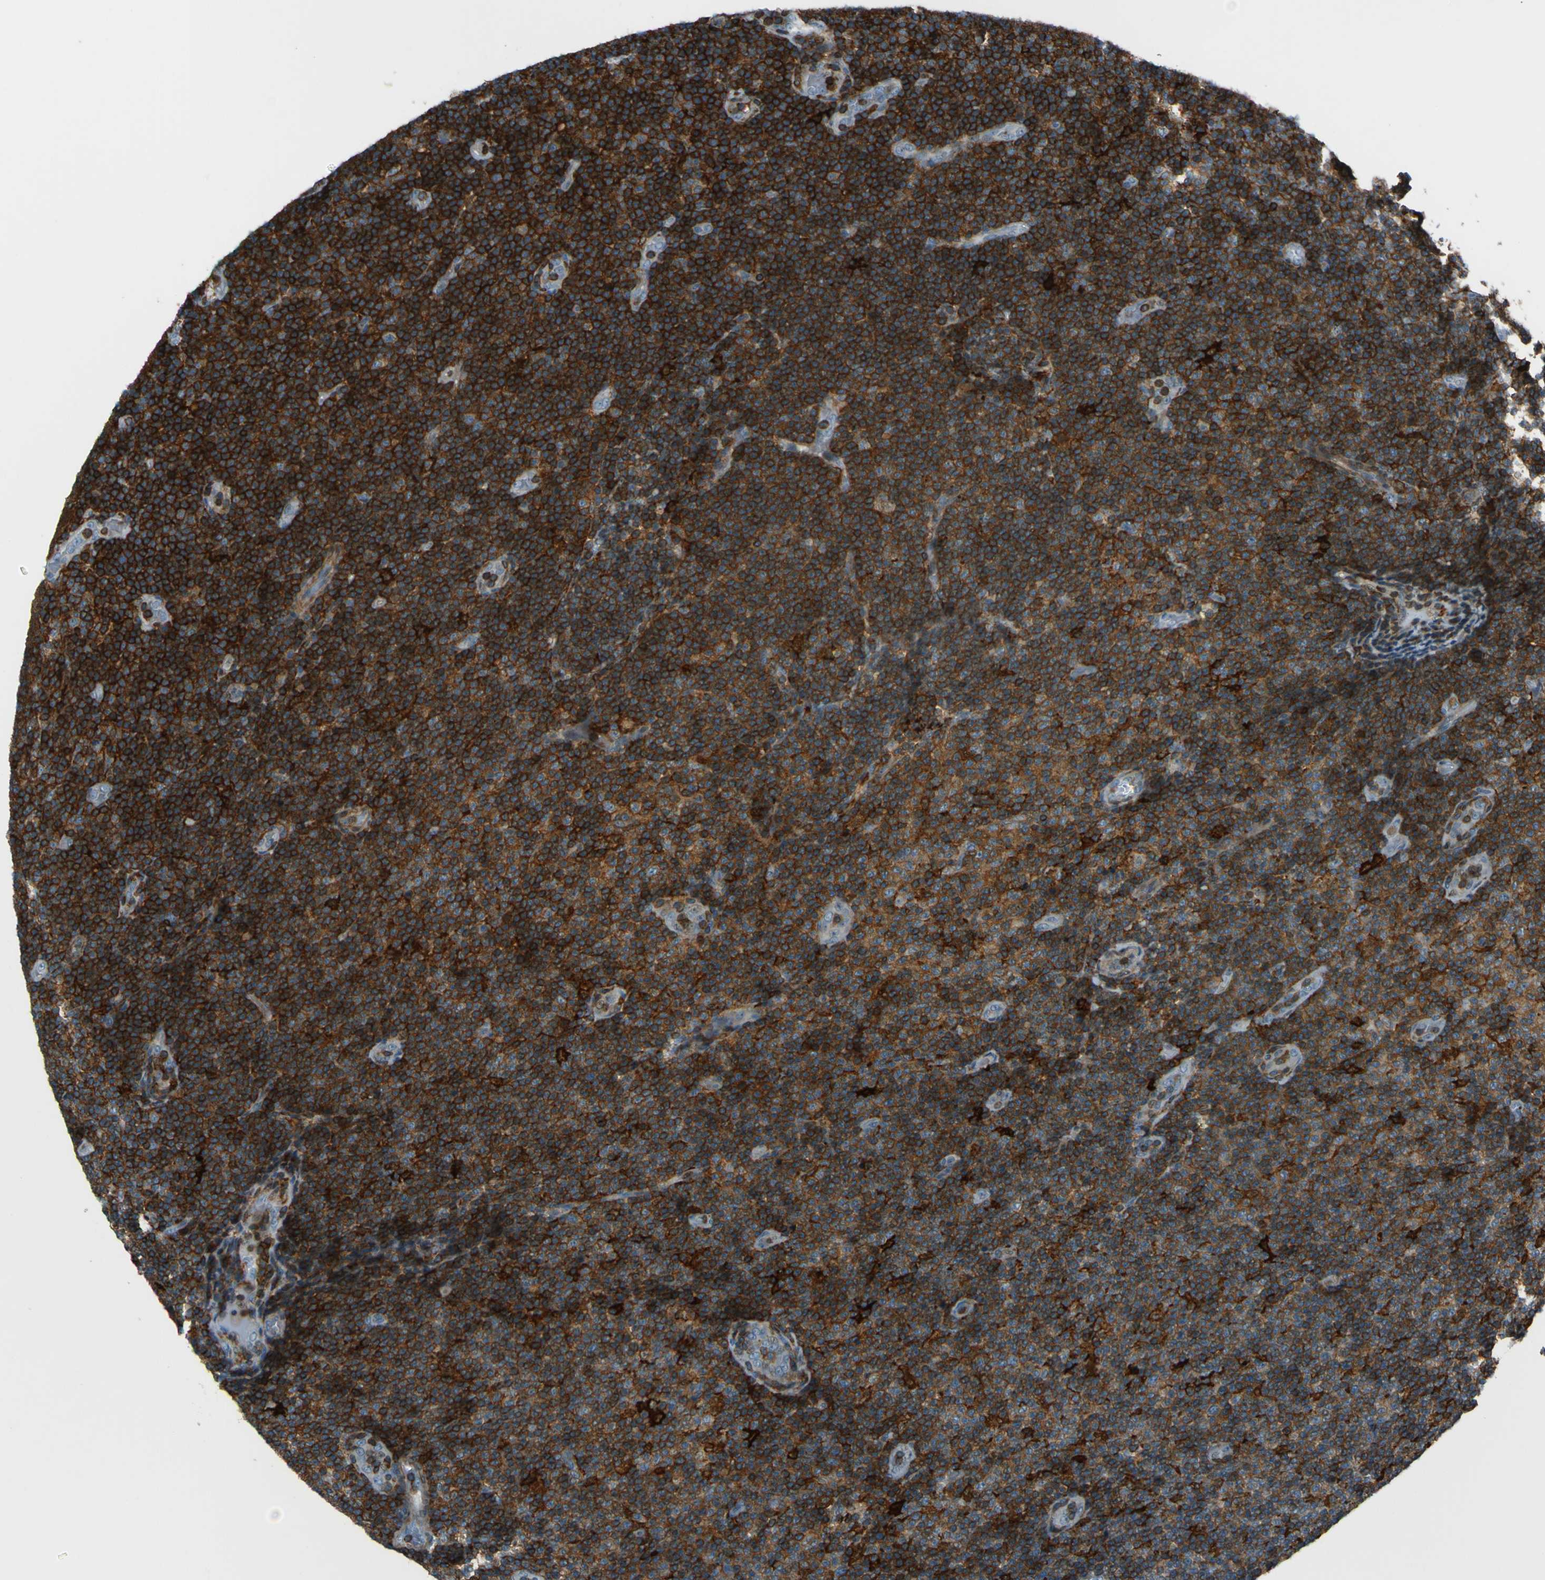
{"staining": {"intensity": "strong", "quantity": ">75%", "location": "cytoplasmic/membranous"}, "tissue": "lymphoma", "cell_type": "Tumor cells", "image_type": "cancer", "snomed": [{"axis": "morphology", "description": "Malignant lymphoma, non-Hodgkin's type, Low grade"}, {"axis": "topography", "description": "Lymph node"}], "caption": "Lymphoma stained with immunohistochemistry shows strong cytoplasmic/membranous staining in approximately >75% of tumor cells.", "gene": "PCDHB5", "patient": {"sex": "male", "age": 83}}